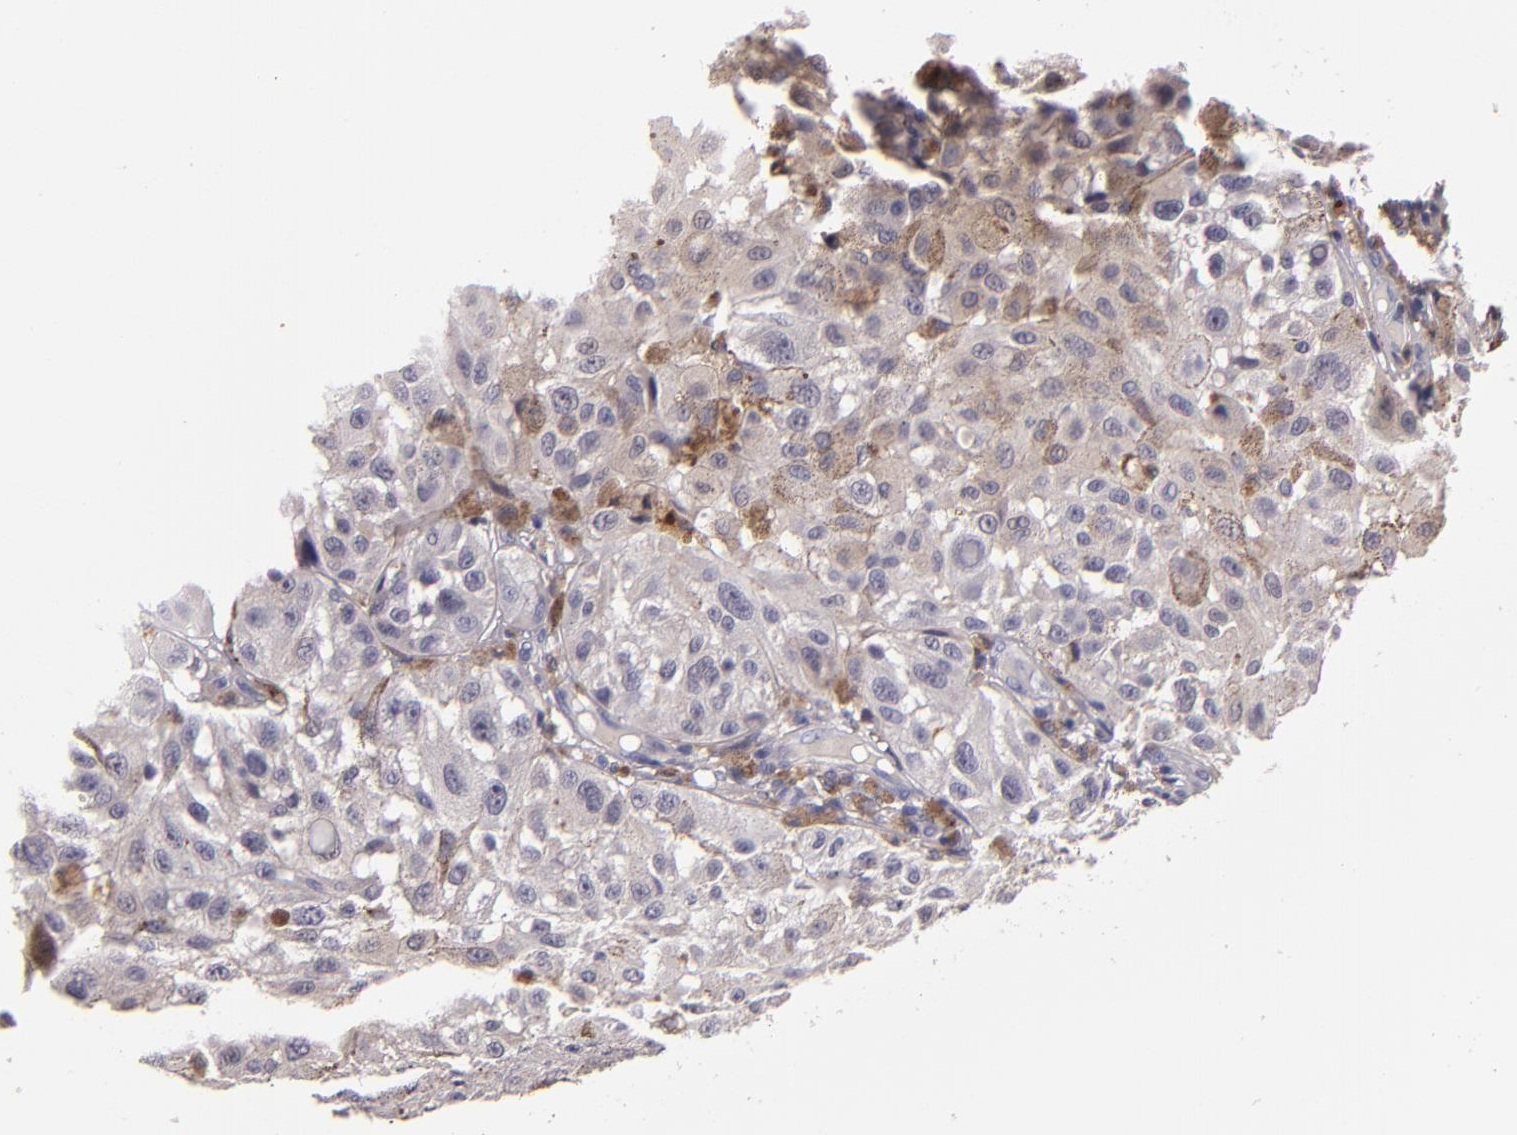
{"staining": {"intensity": "moderate", "quantity": "<25%", "location": "cytoplasmic/membranous"}, "tissue": "melanoma", "cell_type": "Tumor cells", "image_type": "cancer", "snomed": [{"axis": "morphology", "description": "Malignant melanoma, NOS"}, {"axis": "topography", "description": "Skin"}], "caption": "The micrograph exhibits a brown stain indicating the presence of a protein in the cytoplasmic/membranous of tumor cells in malignant melanoma.", "gene": "TLR8", "patient": {"sex": "female", "age": 64}}